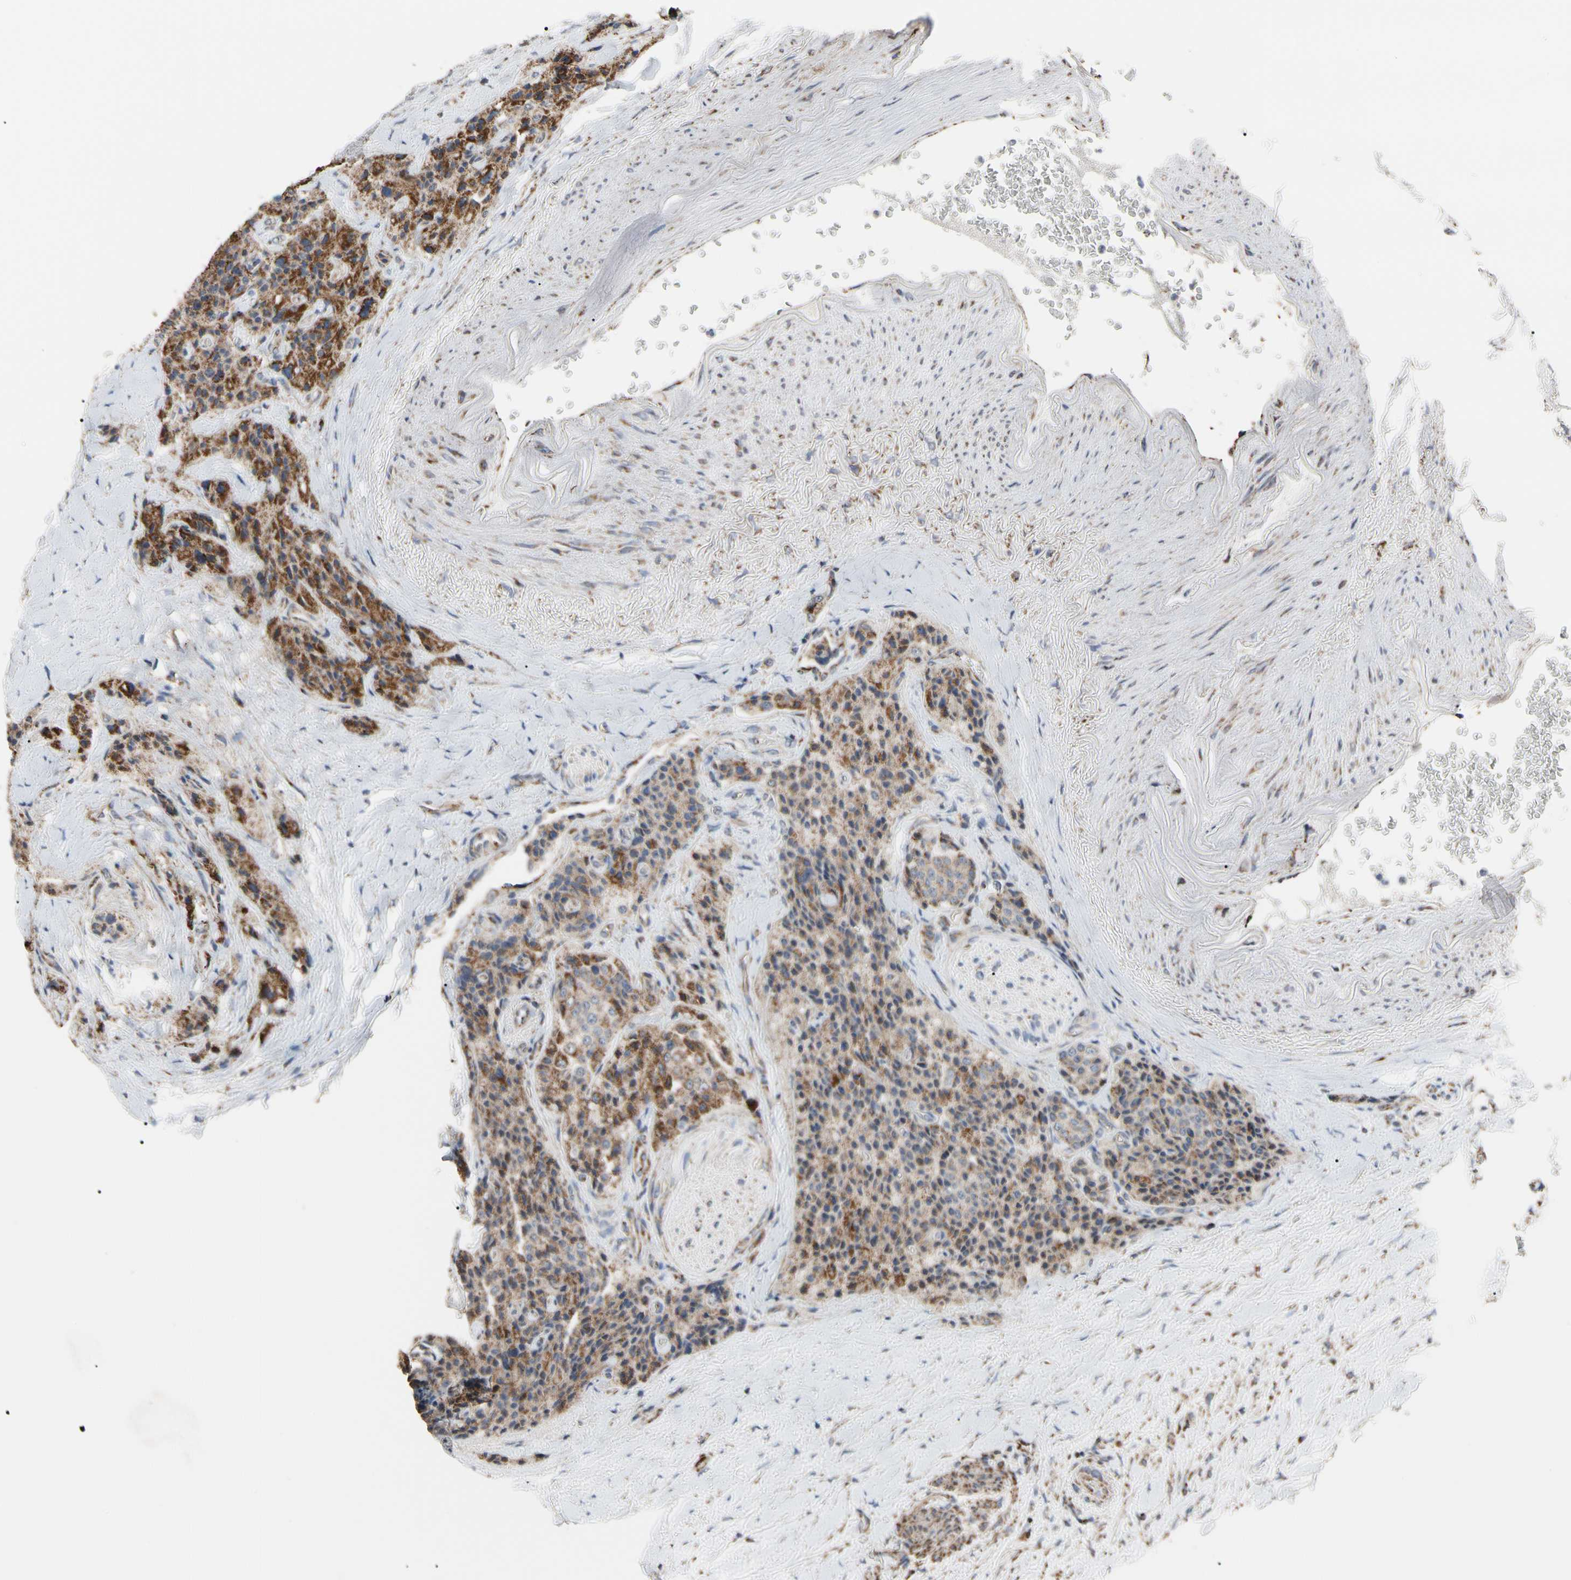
{"staining": {"intensity": "moderate", "quantity": ">75%", "location": "cytoplasmic/membranous"}, "tissue": "carcinoid", "cell_type": "Tumor cells", "image_type": "cancer", "snomed": [{"axis": "morphology", "description": "Carcinoid, malignant, NOS"}, {"axis": "topography", "description": "Colon"}], "caption": "Immunohistochemistry (IHC) micrograph of neoplastic tissue: carcinoid stained using IHC shows medium levels of moderate protein expression localized specifically in the cytoplasmic/membranous of tumor cells, appearing as a cytoplasmic/membranous brown color.", "gene": "FAM110B", "patient": {"sex": "female", "age": 61}}